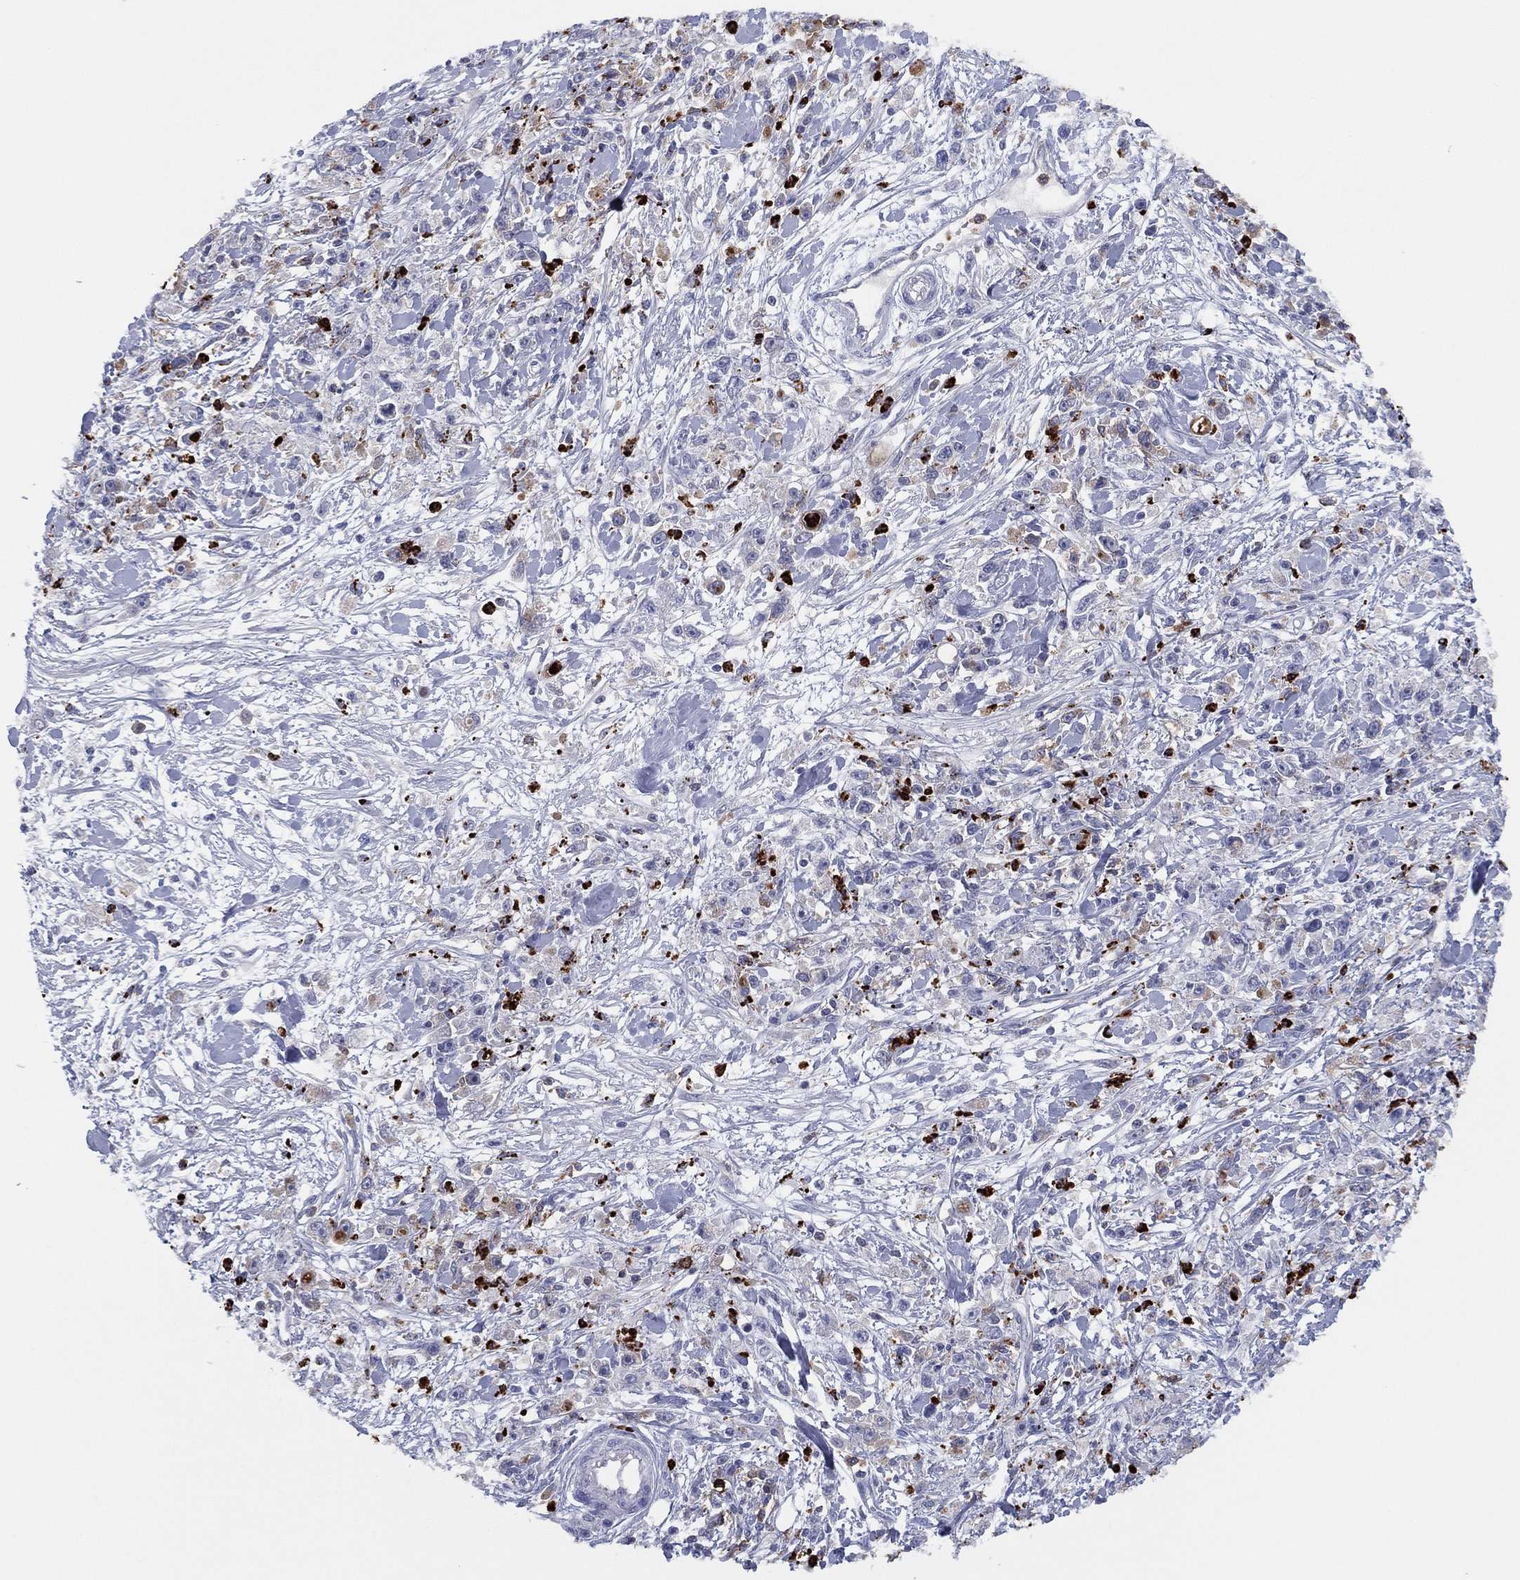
{"staining": {"intensity": "negative", "quantity": "none", "location": "none"}, "tissue": "stomach cancer", "cell_type": "Tumor cells", "image_type": "cancer", "snomed": [{"axis": "morphology", "description": "Adenocarcinoma, NOS"}, {"axis": "topography", "description": "Stomach"}], "caption": "High magnification brightfield microscopy of stomach cancer (adenocarcinoma) stained with DAB (brown) and counterstained with hematoxylin (blue): tumor cells show no significant positivity.", "gene": "PLAC8", "patient": {"sex": "female", "age": 59}}